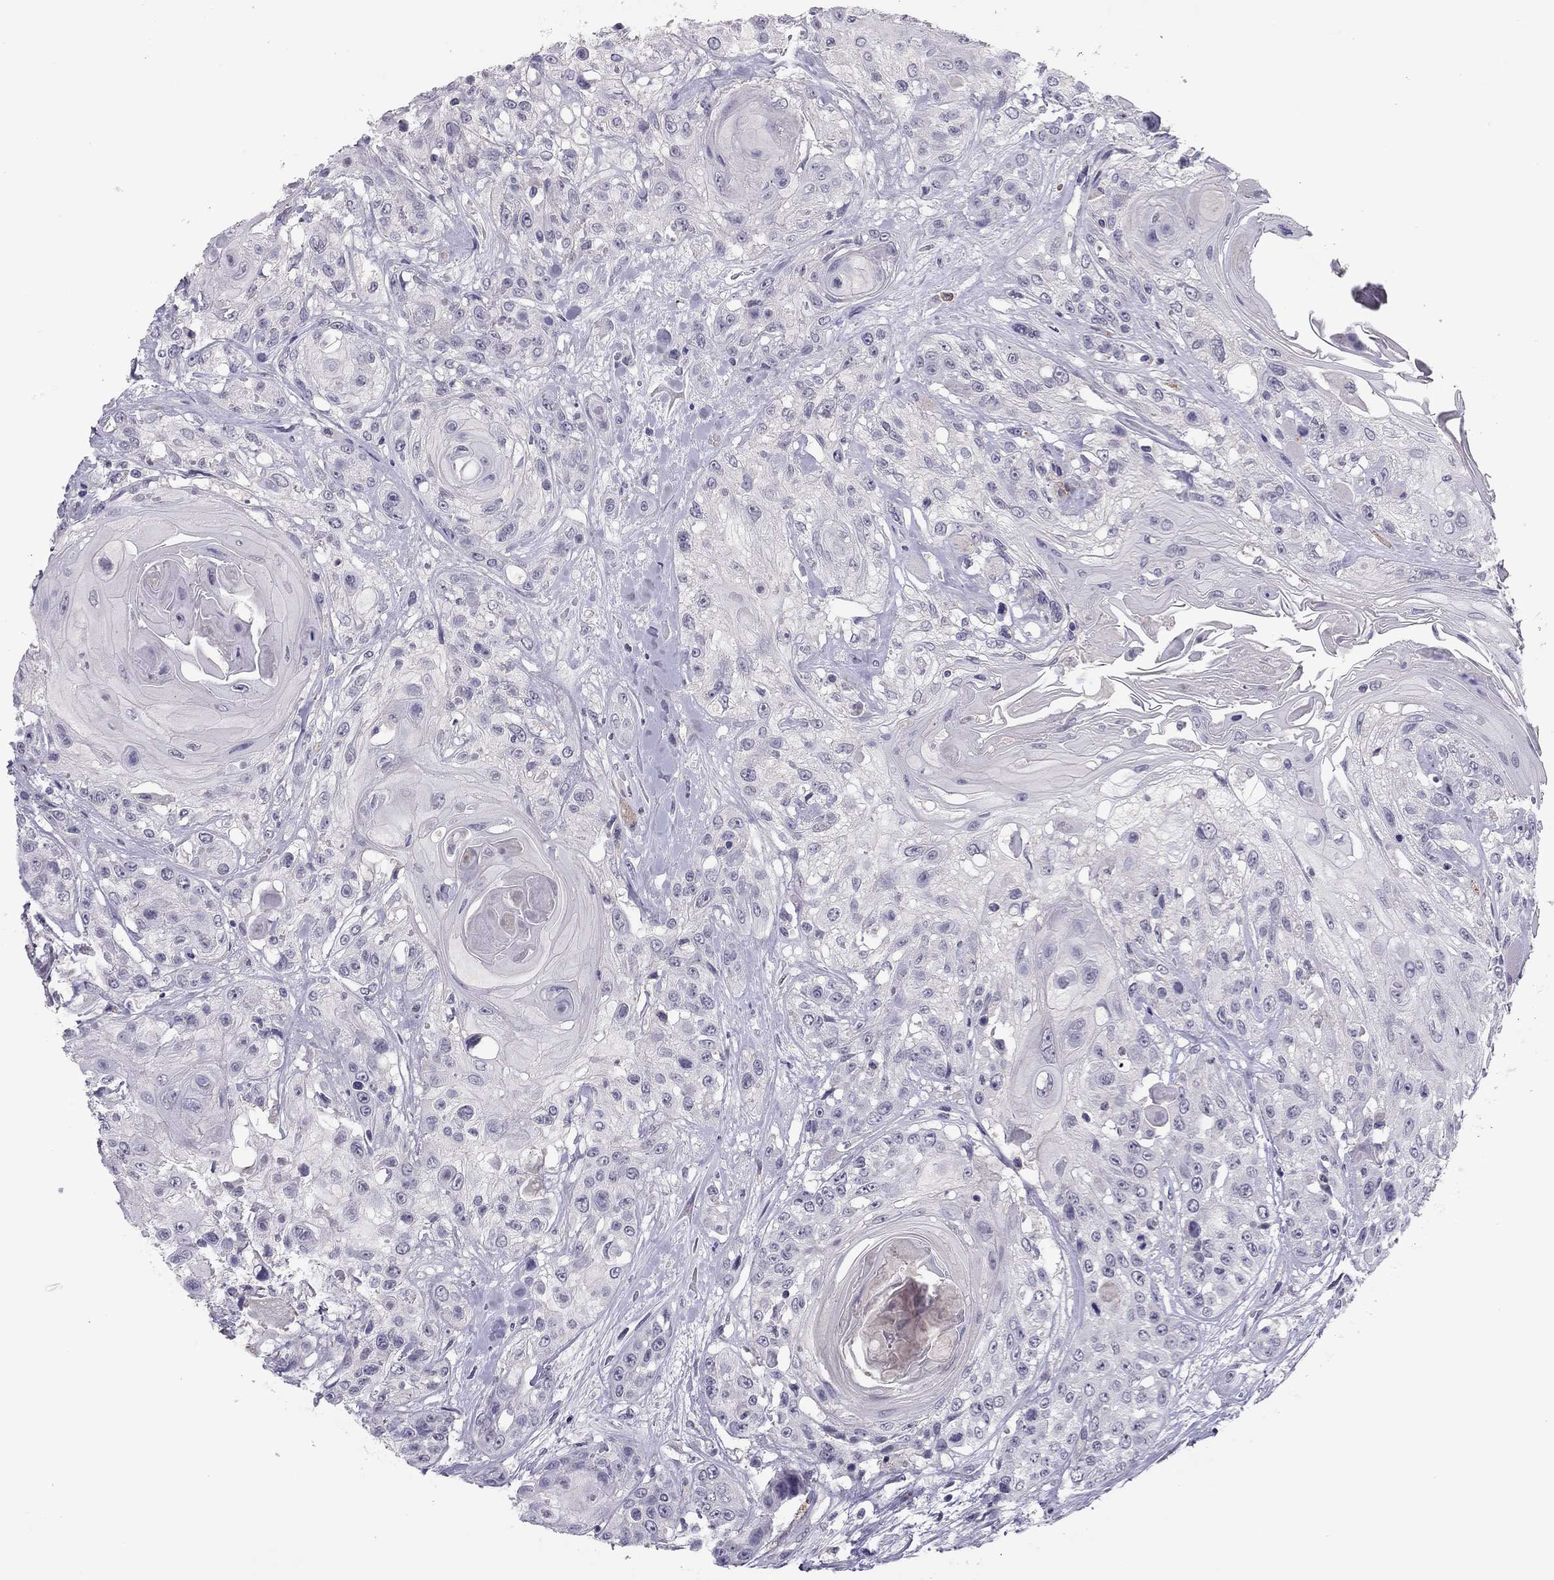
{"staining": {"intensity": "negative", "quantity": "none", "location": "none"}, "tissue": "head and neck cancer", "cell_type": "Tumor cells", "image_type": "cancer", "snomed": [{"axis": "morphology", "description": "Squamous cell carcinoma, NOS"}, {"axis": "topography", "description": "Head-Neck"}], "caption": "High magnification brightfield microscopy of squamous cell carcinoma (head and neck) stained with DAB (brown) and counterstained with hematoxylin (blue): tumor cells show no significant positivity.", "gene": "ADORA2A", "patient": {"sex": "female", "age": 59}}